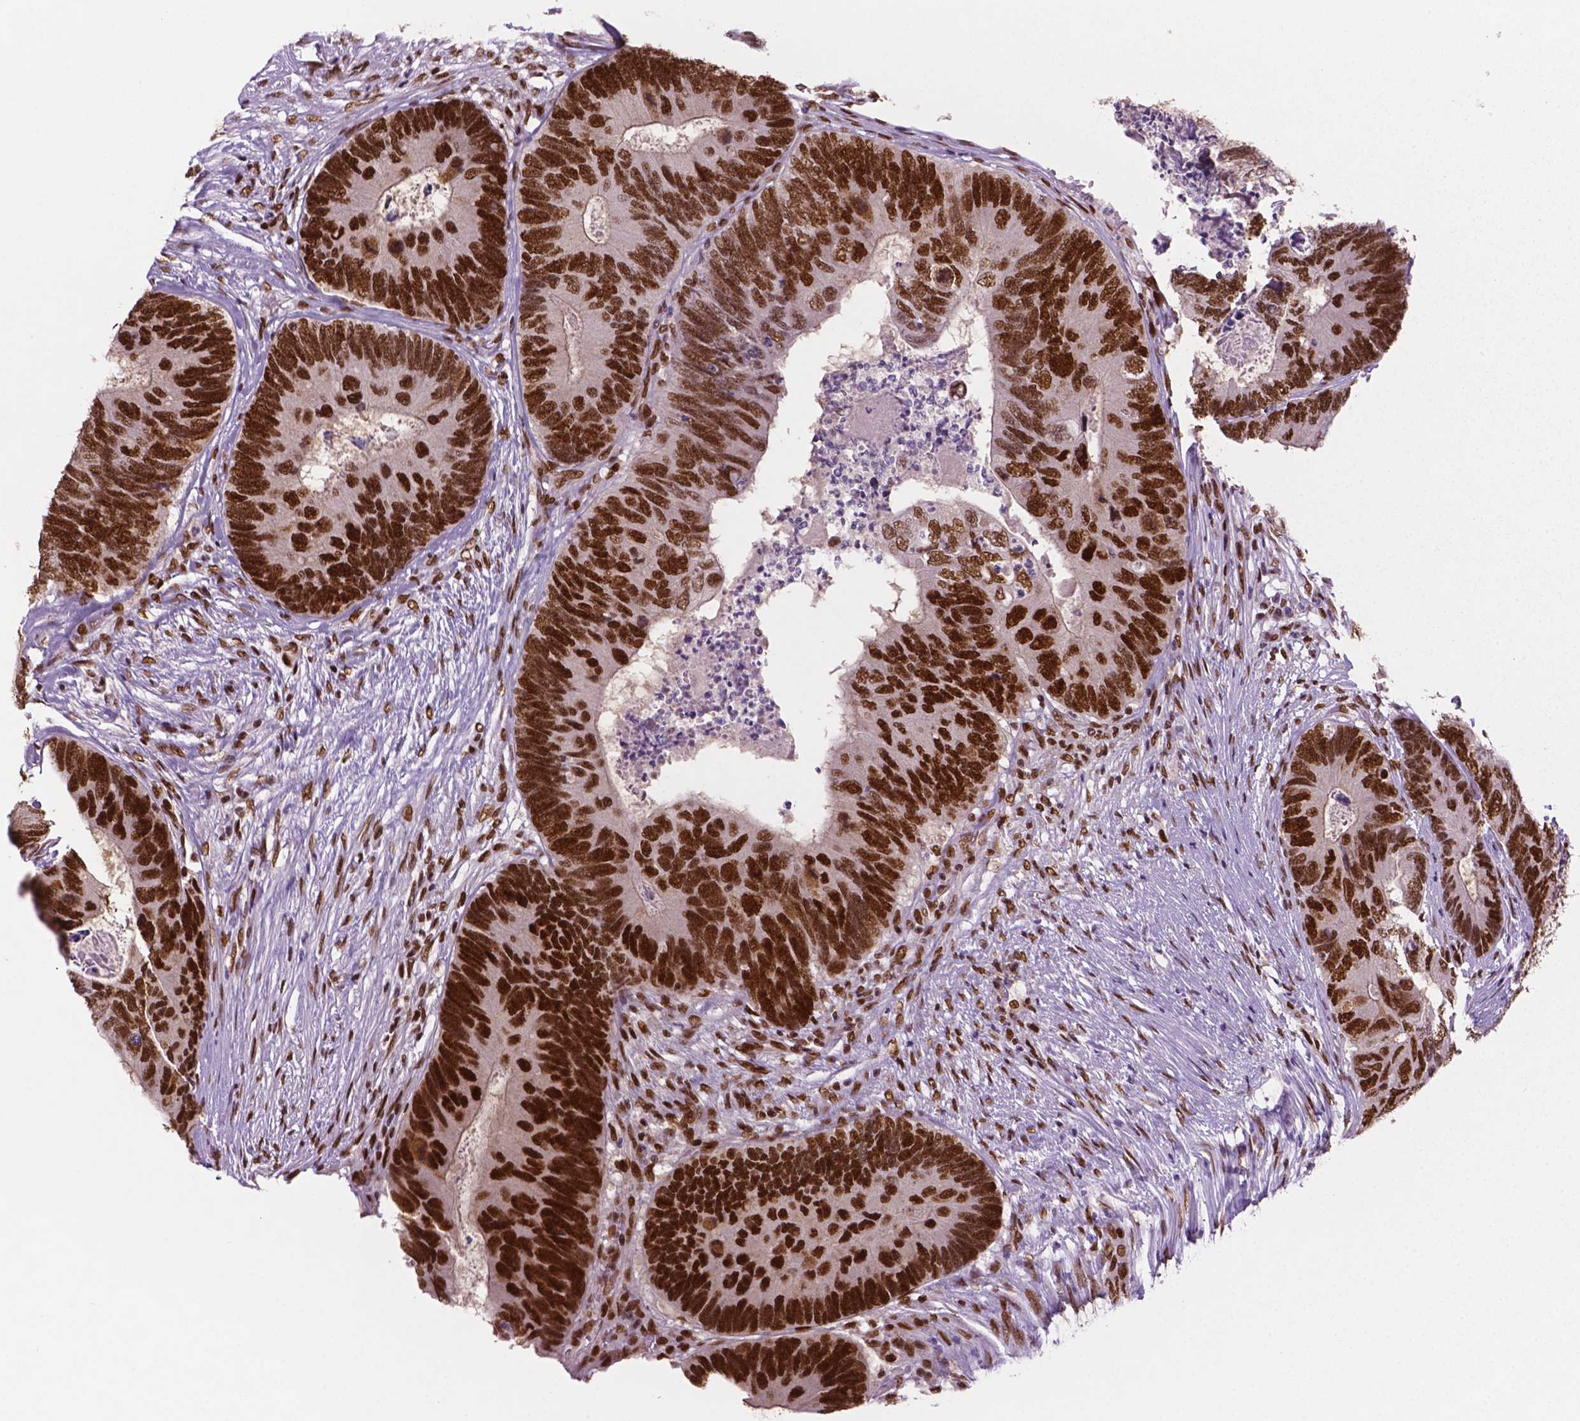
{"staining": {"intensity": "strong", "quantity": "25%-75%", "location": "nuclear"}, "tissue": "colorectal cancer", "cell_type": "Tumor cells", "image_type": "cancer", "snomed": [{"axis": "morphology", "description": "Adenocarcinoma, NOS"}, {"axis": "topography", "description": "Colon"}], "caption": "DAB (3,3'-diaminobenzidine) immunohistochemical staining of colorectal cancer (adenocarcinoma) shows strong nuclear protein expression in approximately 25%-75% of tumor cells.", "gene": "MLH1", "patient": {"sex": "female", "age": 67}}